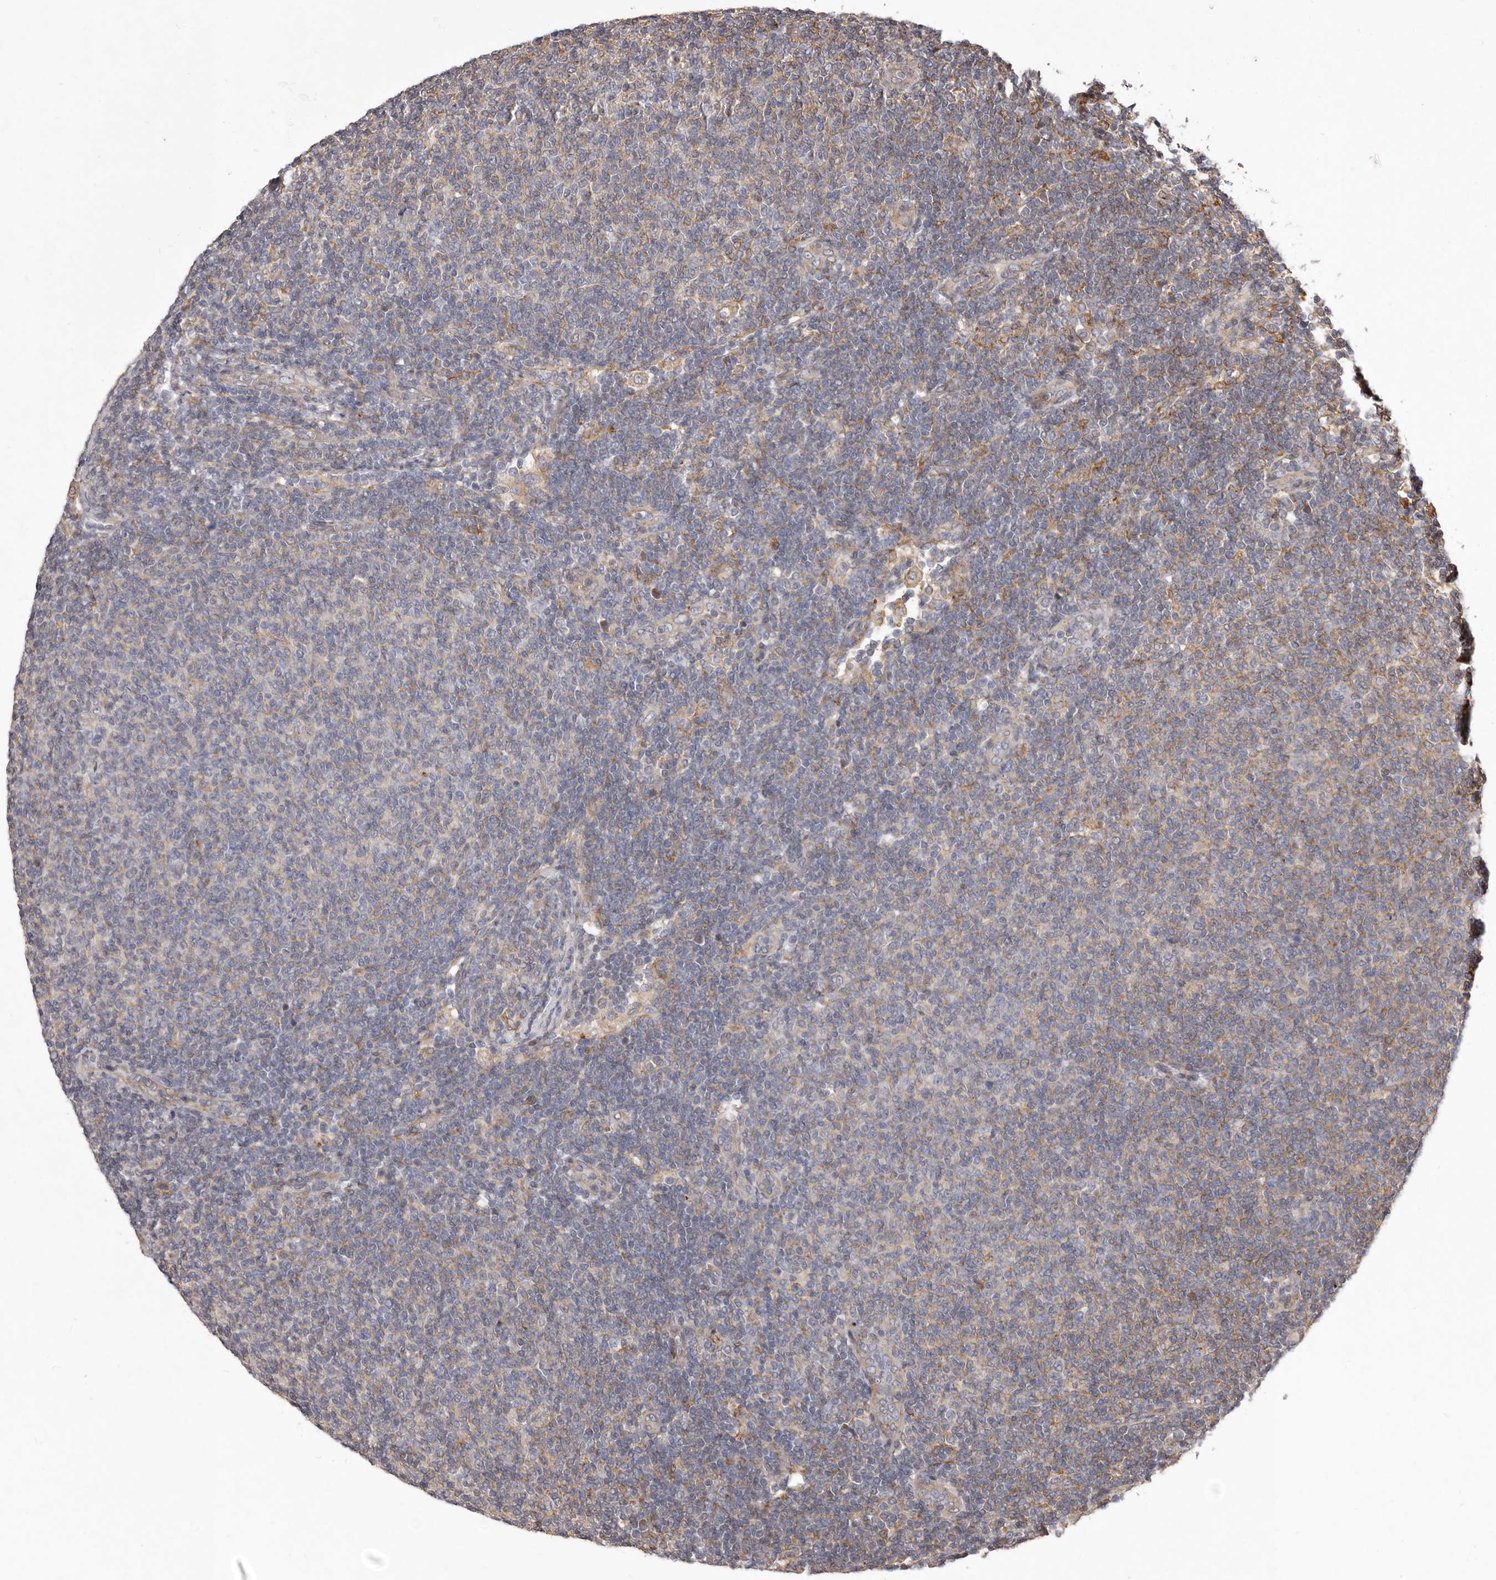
{"staining": {"intensity": "negative", "quantity": "none", "location": "none"}, "tissue": "lymphoma", "cell_type": "Tumor cells", "image_type": "cancer", "snomed": [{"axis": "morphology", "description": "Malignant lymphoma, non-Hodgkin's type, Low grade"}, {"axis": "topography", "description": "Lymph node"}], "caption": "High power microscopy photomicrograph of an immunohistochemistry micrograph of low-grade malignant lymphoma, non-Hodgkin's type, revealing no significant staining in tumor cells. (DAB immunohistochemistry visualized using brightfield microscopy, high magnification).", "gene": "ALPK1", "patient": {"sex": "male", "age": 66}}